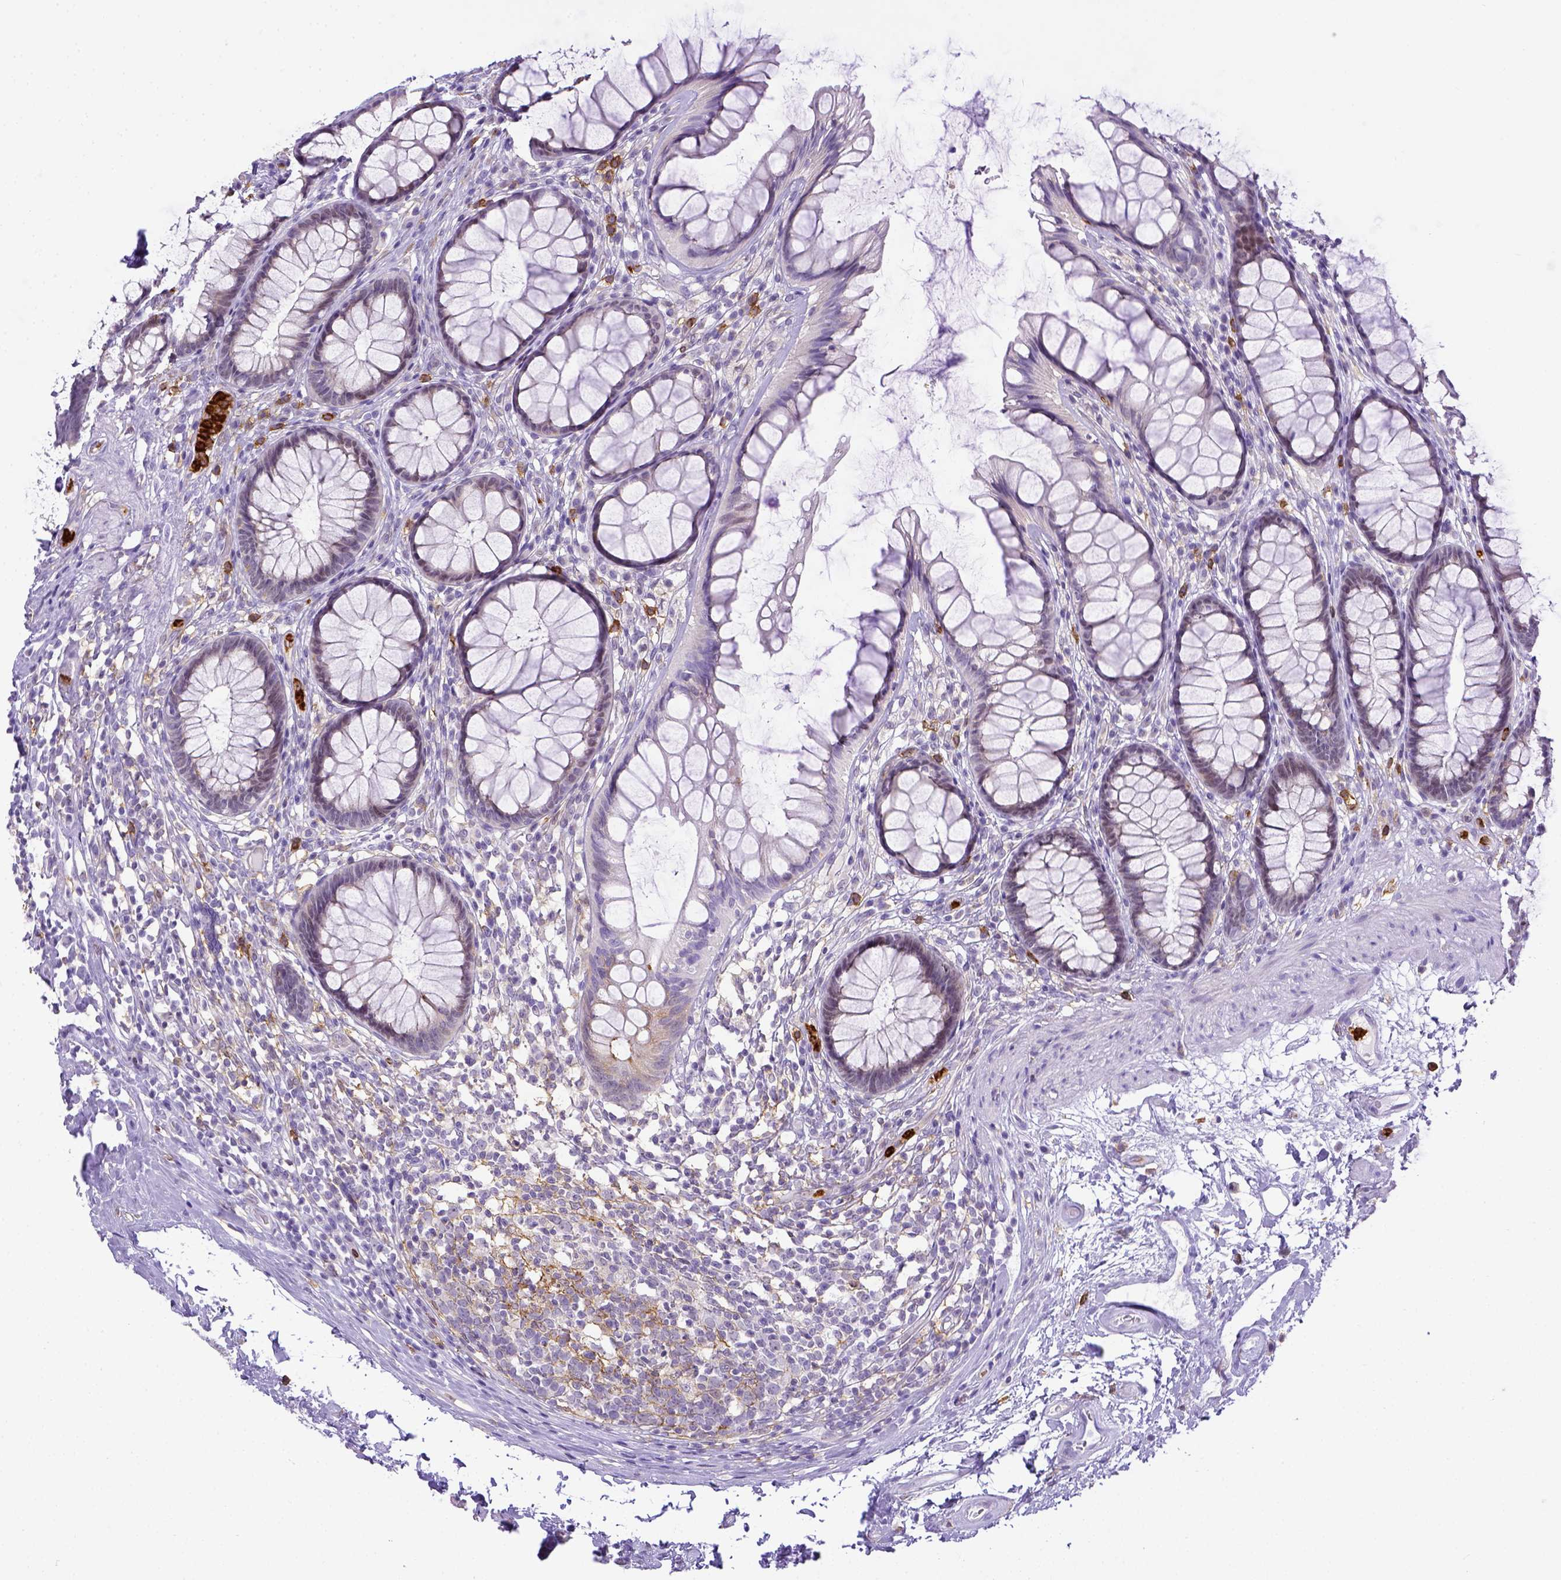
{"staining": {"intensity": "negative", "quantity": "none", "location": "none"}, "tissue": "rectum", "cell_type": "Glandular cells", "image_type": "normal", "snomed": [{"axis": "morphology", "description": "Normal tissue, NOS"}, {"axis": "topography", "description": "Rectum"}], "caption": "Immunohistochemistry image of unremarkable rectum: human rectum stained with DAB (3,3'-diaminobenzidine) shows no significant protein staining in glandular cells.", "gene": "ITGAM", "patient": {"sex": "male", "age": 72}}